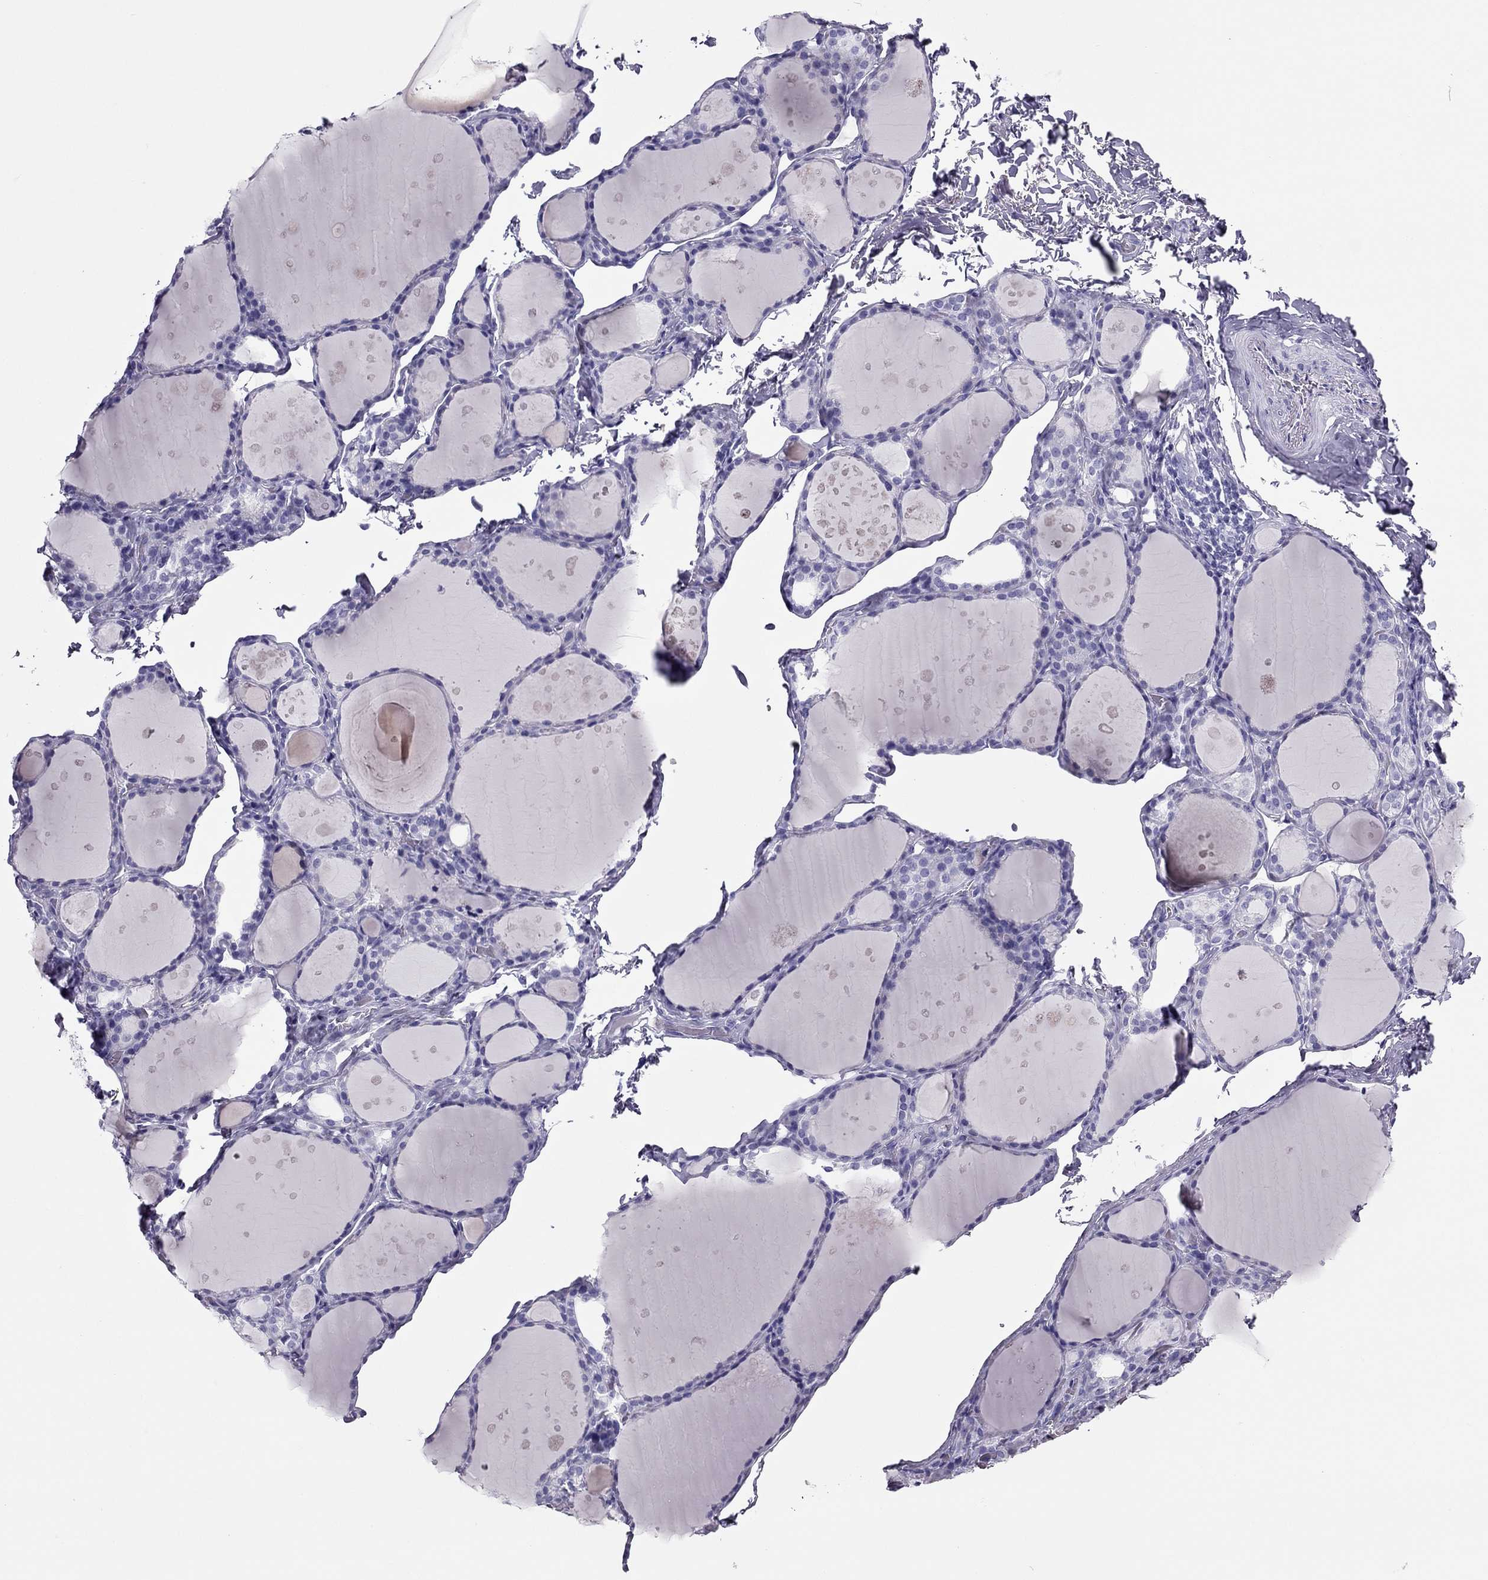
{"staining": {"intensity": "negative", "quantity": "none", "location": "none"}, "tissue": "thyroid gland", "cell_type": "Glandular cells", "image_type": "normal", "snomed": [{"axis": "morphology", "description": "Normal tissue, NOS"}, {"axis": "topography", "description": "Thyroid gland"}], "caption": "Immunohistochemistry (IHC) image of benign thyroid gland stained for a protein (brown), which demonstrates no expression in glandular cells. The staining was performed using DAB (3,3'-diaminobenzidine) to visualize the protein expression in brown, while the nuclei were stained in blue with hematoxylin (Magnification: 20x).", "gene": "PDE6A", "patient": {"sex": "male", "age": 68}}